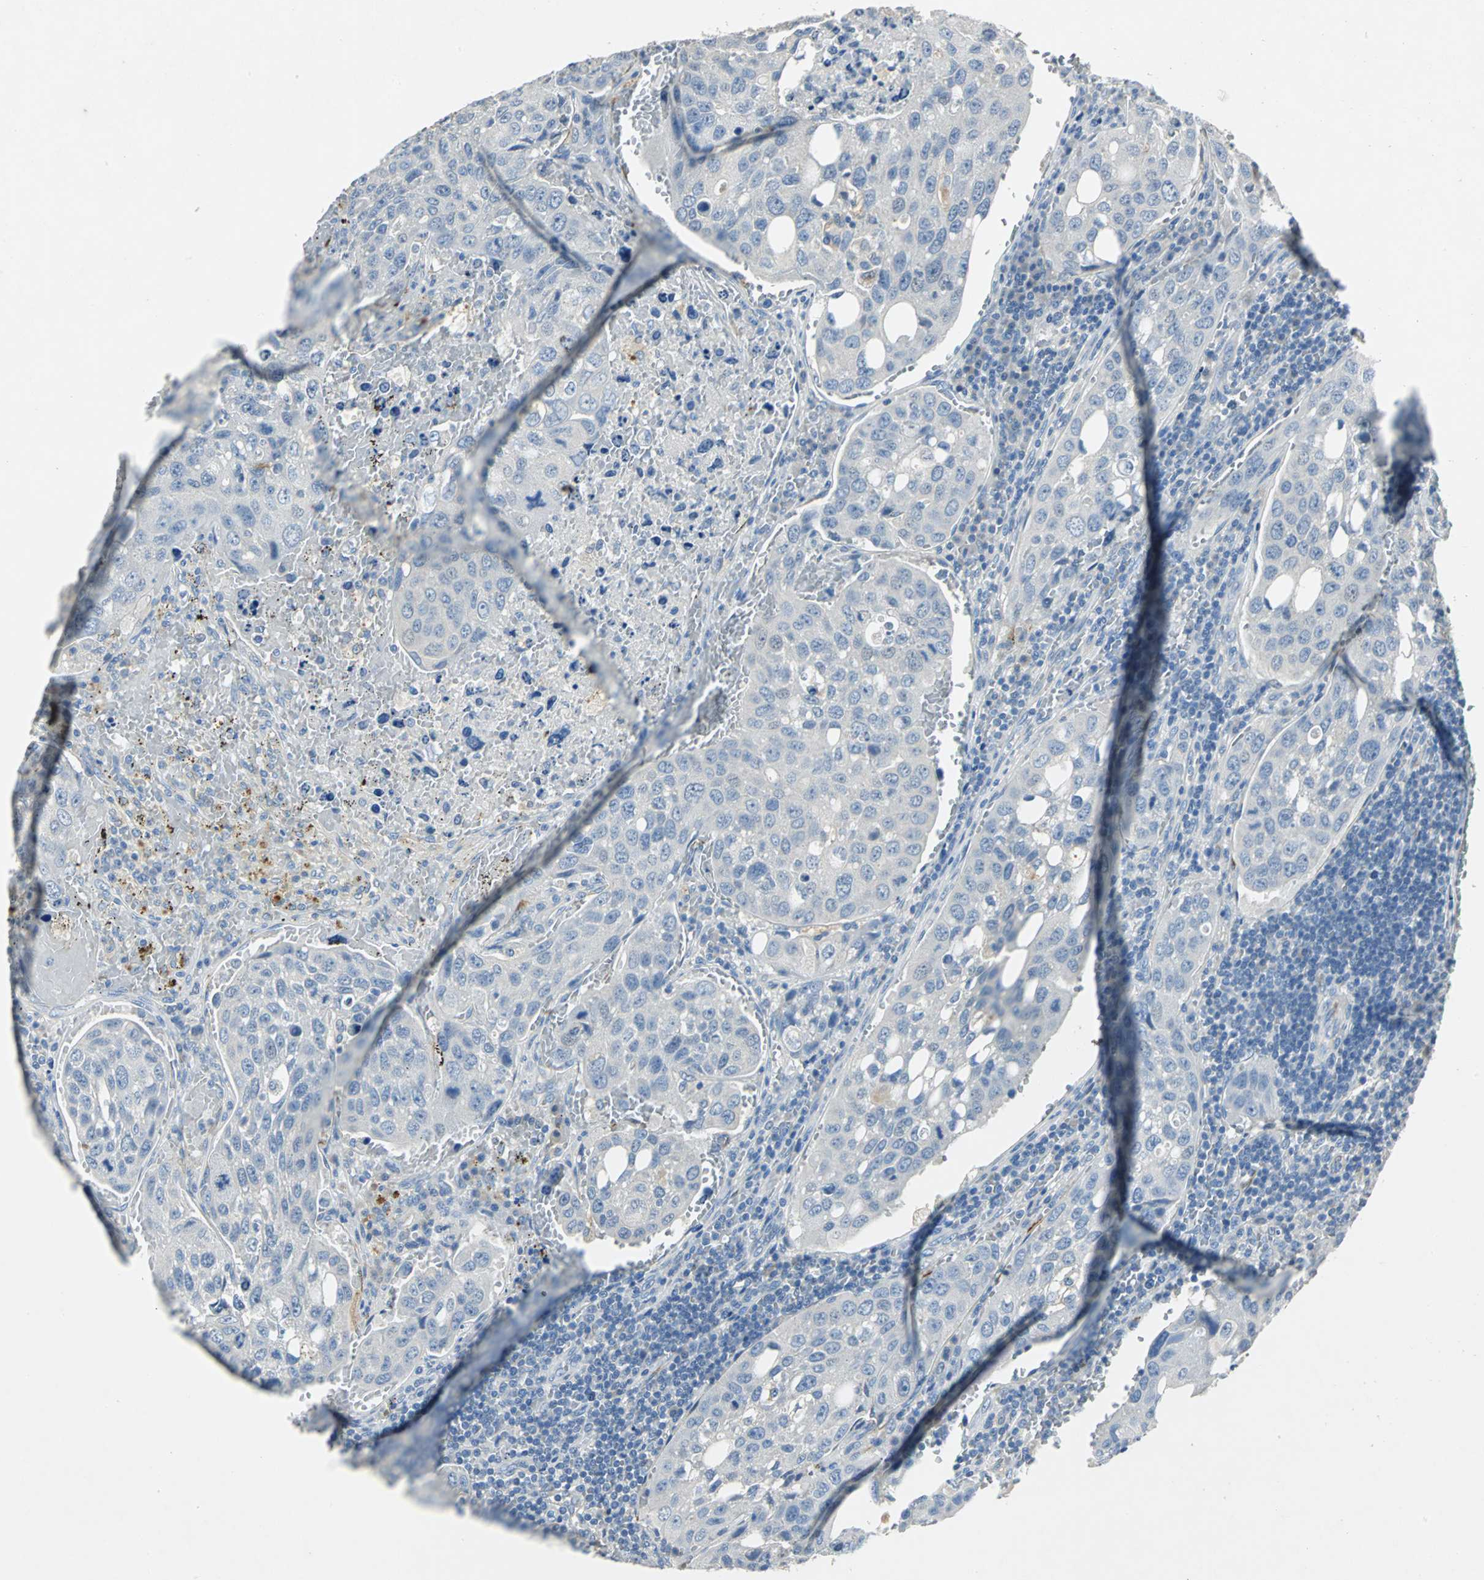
{"staining": {"intensity": "negative", "quantity": "none", "location": "none"}, "tissue": "urothelial cancer", "cell_type": "Tumor cells", "image_type": "cancer", "snomed": [{"axis": "morphology", "description": "Urothelial carcinoma, High grade"}, {"axis": "topography", "description": "Lymph node"}, {"axis": "topography", "description": "Urinary bladder"}], "caption": "The image displays no significant positivity in tumor cells of urothelial cancer.", "gene": "EFNB3", "patient": {"sex": "male", "age": 51}}